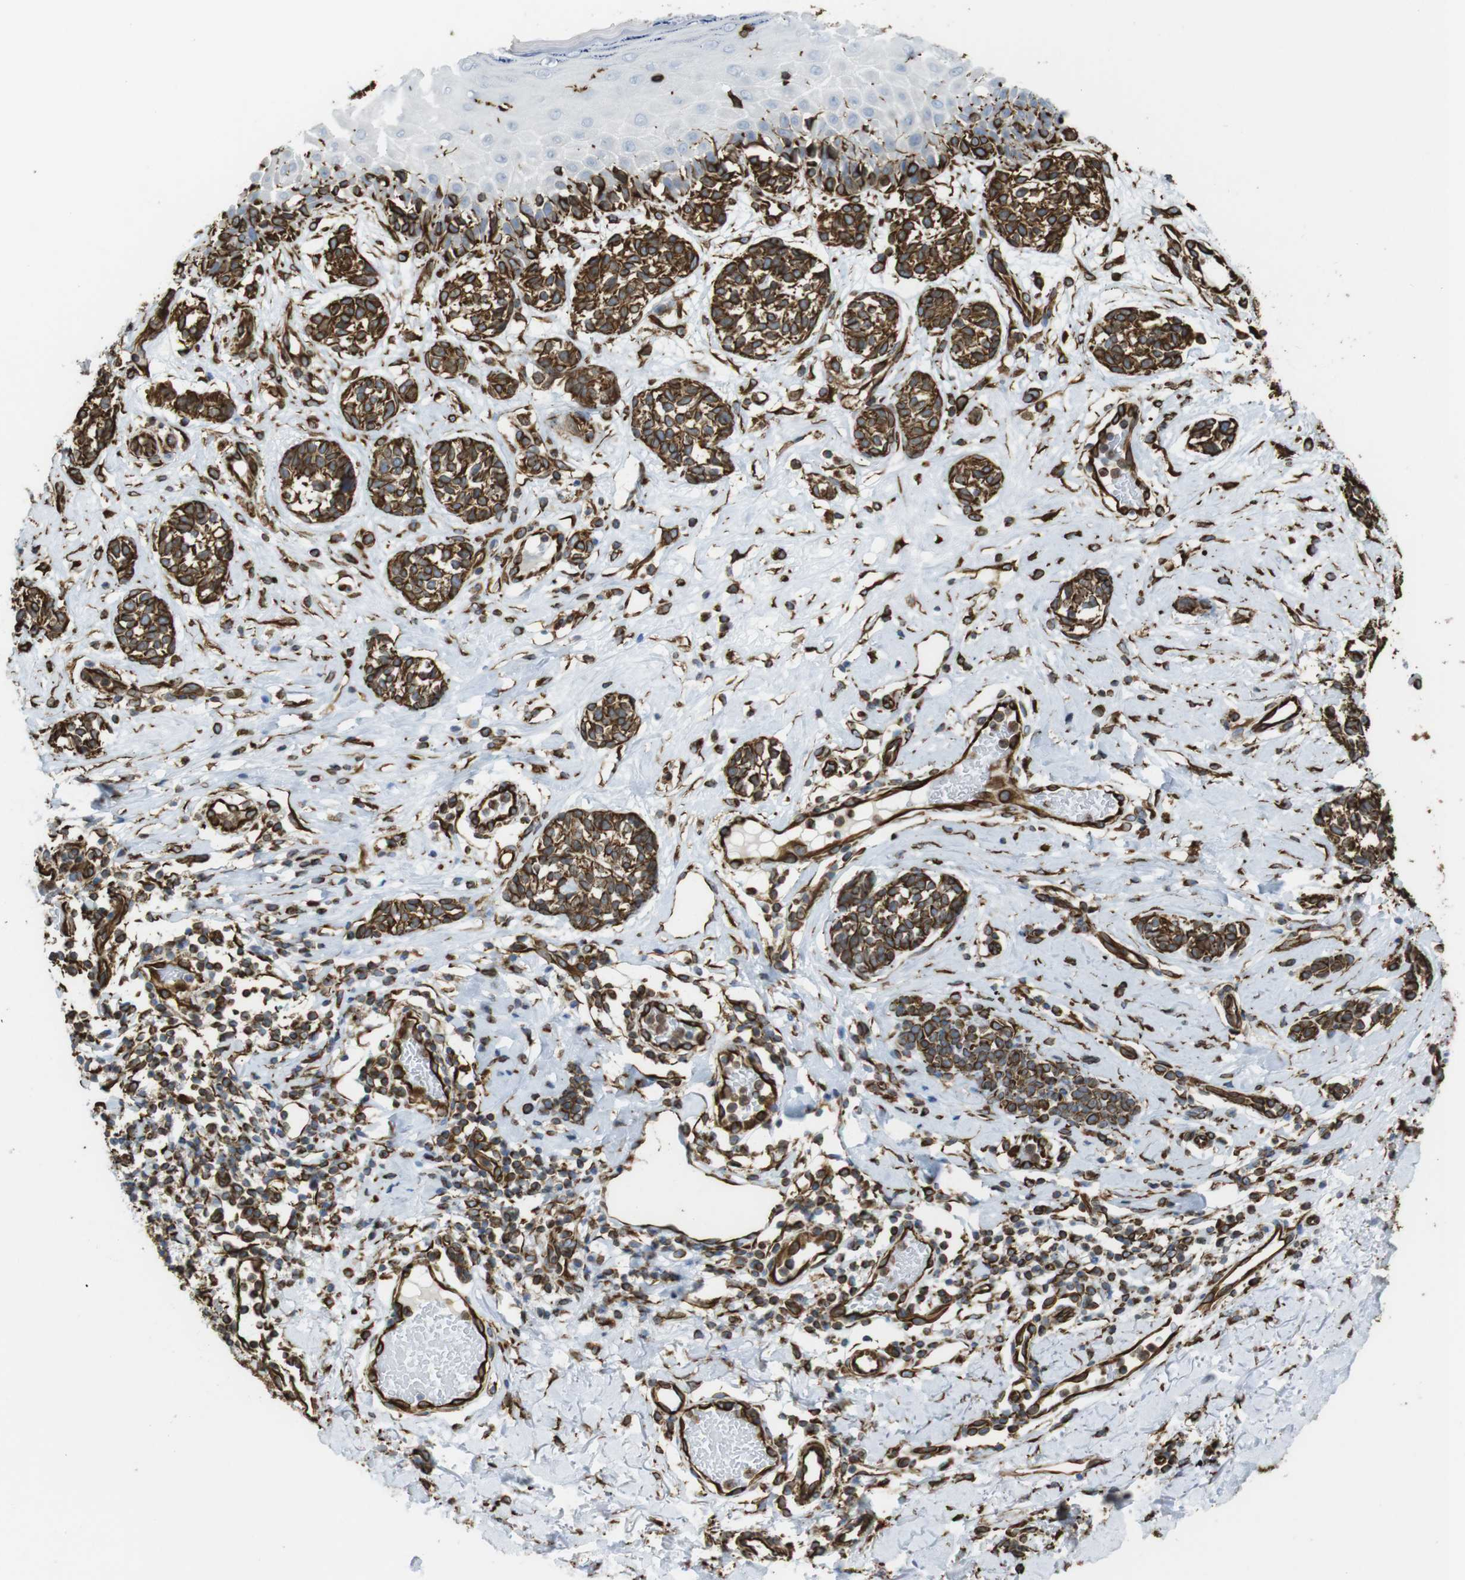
{"staining": {"intensity": "strong", "quantity": ">75%", "location": "cytoplasmic/membranous"}, "tissue": "melanoma", "cell_type": "Tumor cells", "image_type": "cancer", "snomed": [{"axis": "morphology", "description": "Malignant melanoma, NOS"}, {"axis": "topography", "description": "Skin"}], "caption": "Approximately >75% of tumor cells in melanoma demonstrate strong cytoplasmic/membranous protein positivity as visualized by brown immunohistochemical staining.", "gene": "RALGPS1", "patient": {"sex": "male", "age": 64}}